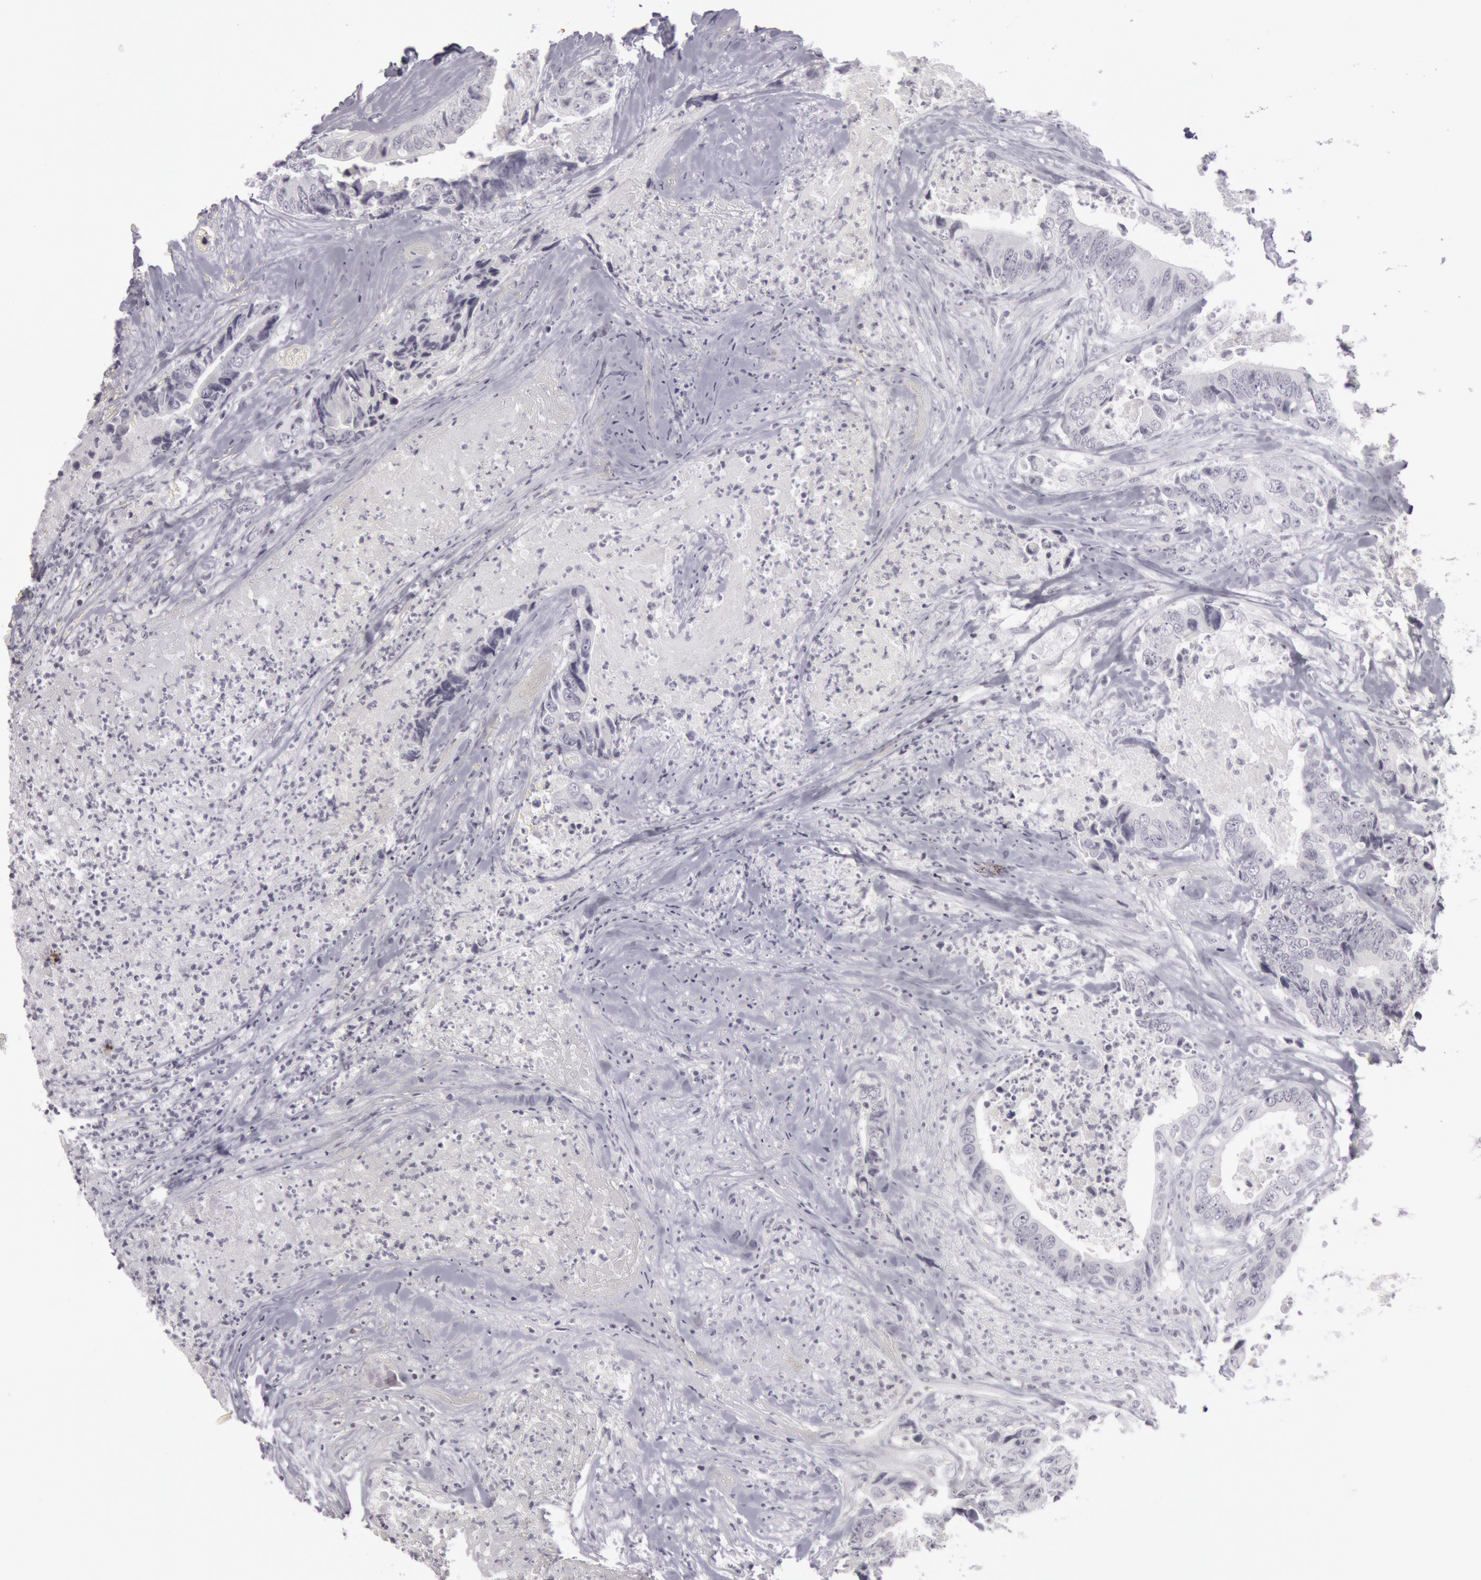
{"staining": {"intensity": "negative", "quantity": "none", "location": "none"}, "tissue": "colorectal cancer", "cell_type": "Tumor cells", "image_type": "cancer", "snomed": [{"axis": "morphology", "description": "Adenocarcinoma, NOS"}, {"axis": "topography", "description": "Rectum"}], "caption": "High magnification brightfield microscopy of adenocarcinoma (colorectal) stained with DAB (3,3'-diaminobenzidine) (brown) and counterstained with hematoxylin (blue): tumor cells show no significant expression.", "gene": "KRT16", "patient": {"sex": "female", "age": 65}}